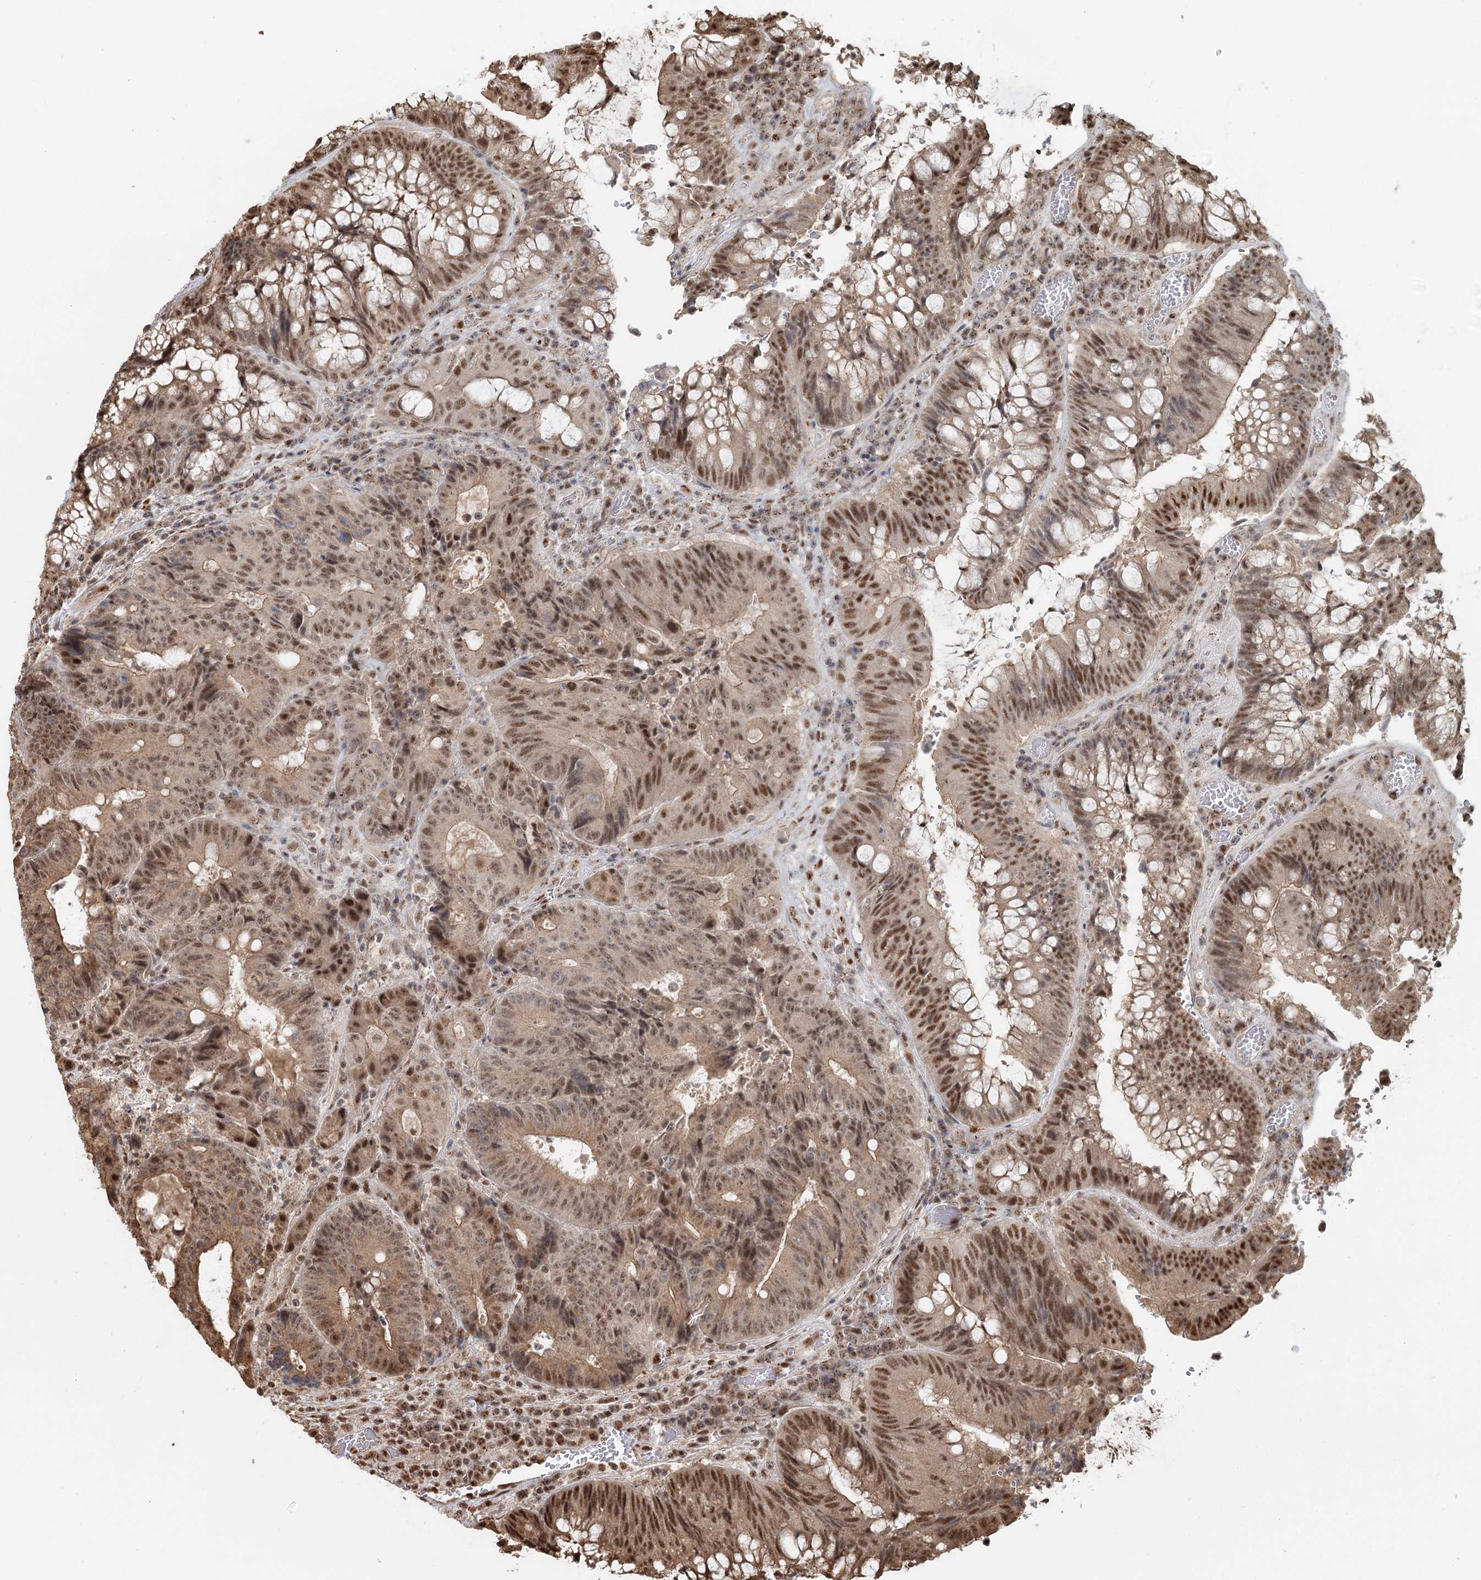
{"staining": {"intensity": "strong", "quantity": "25%-75%", "location": "cytoplasmic/membranous,nuclear"}, "tissue": "colorectal cancer", "cell_type": "Tumor cells", "image_type": "cancer", "snomed": [{"axis": "morphology", "description": "Adenocarcinoma, NOS"}, {"axis": "topography", "description": "Rectum"}], "caption": "This is an image of immunohistochemistry (IHC) staining of colorectal cancer (adenocarcinoma), which shows strong expression in the cytoplasmic/membranous and nuclear of tumor cells.", "gene": "GPALPP1", "patient": {"sex": "male", "age": 69}}